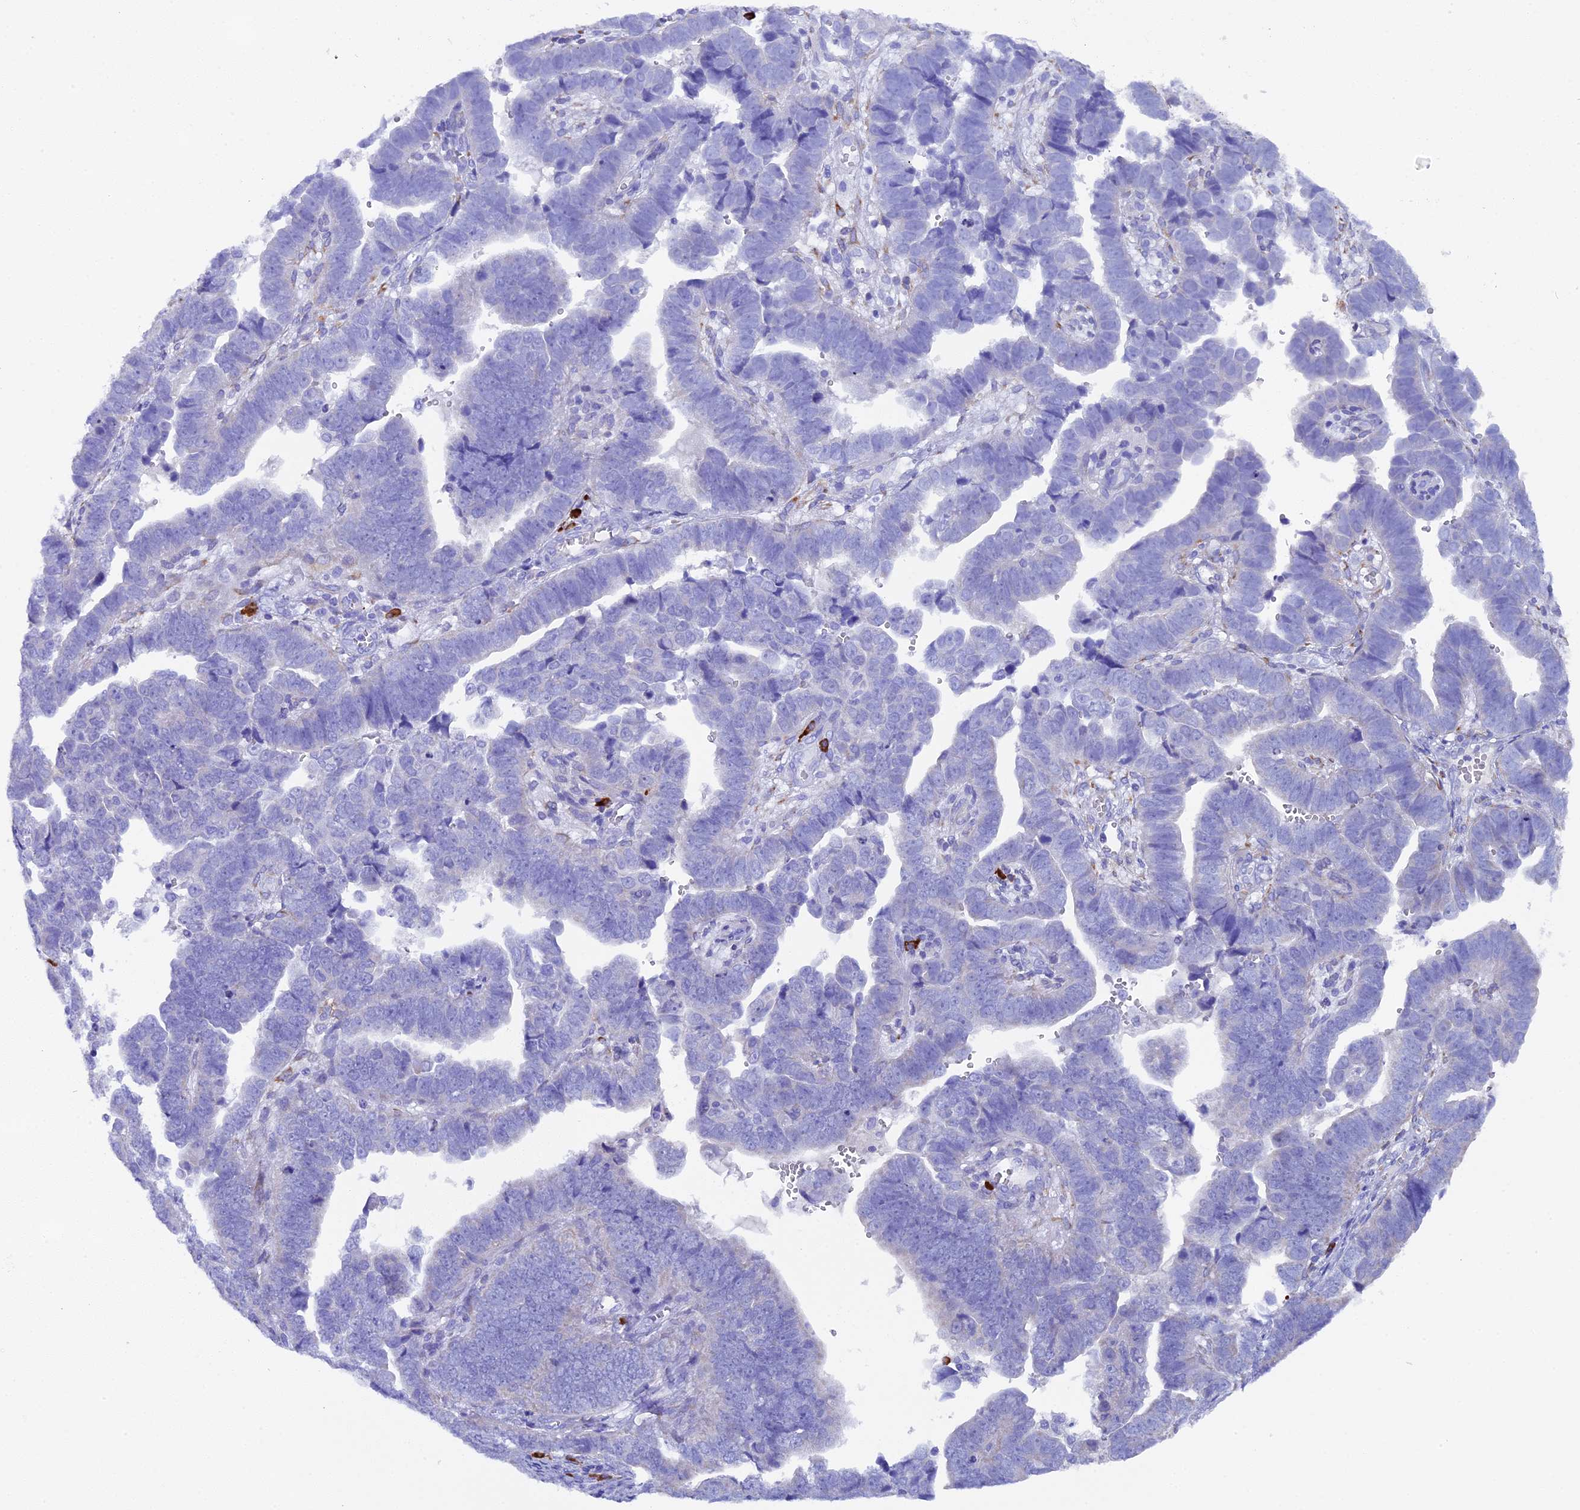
{"staining": {"intensity": "negative", "quantity": "none", "location": "none"}, "tissue": "endometrial cancer", "cell_type": "Tumor cells", "image_type": "cancer", "snomed": [{"axis": "morphology", "description": "Adenocarcinoma, NOS"}, {"axis": "topography", "description": "Endometrium"}], "caption": "A photomicrograph of human endometrial cancer is negative for staining in tumor cells. (DAB IHC, high magnification).", "gene": "FKBP11", "patient": {"sex": "female", "age": 75}}